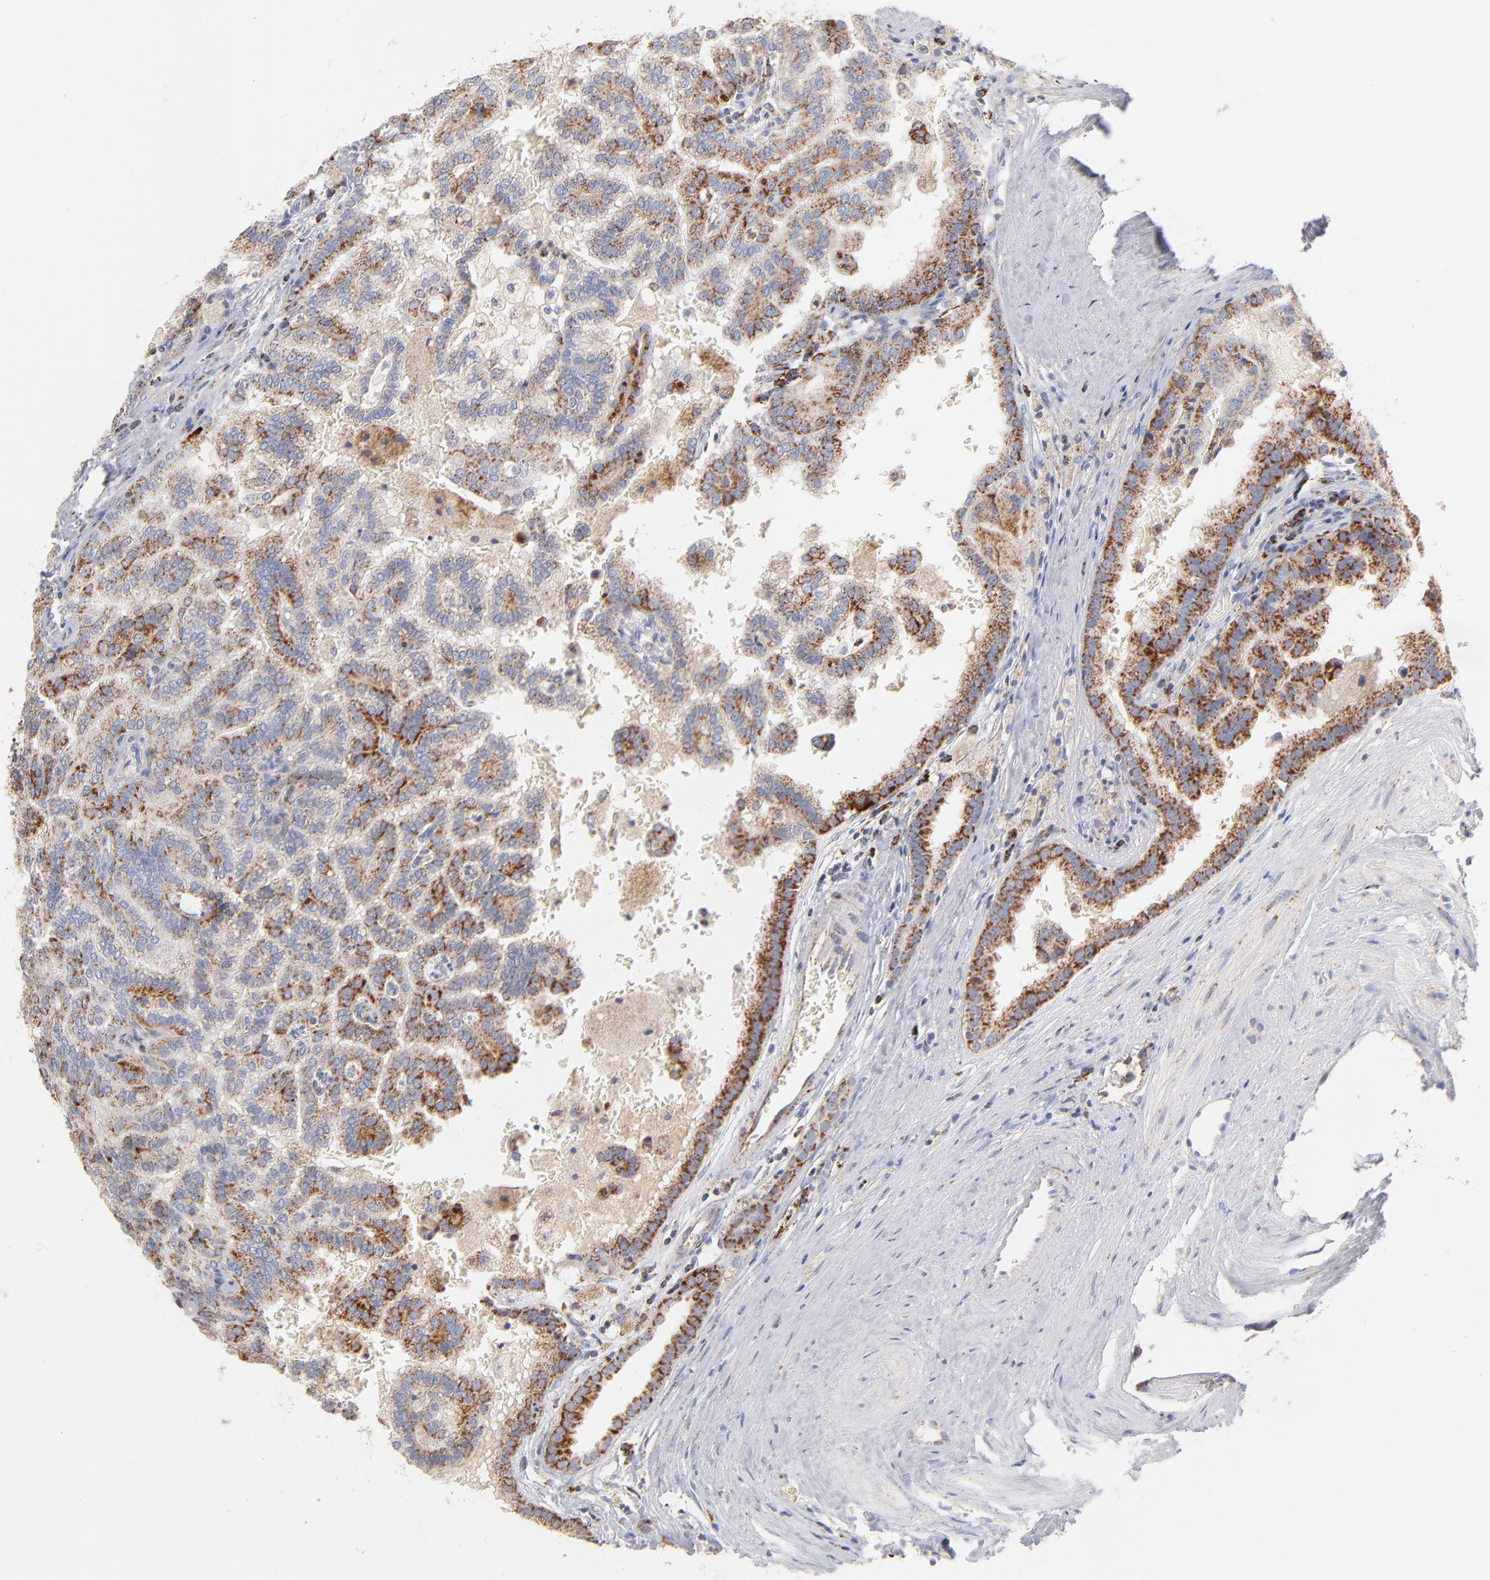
{"staining": {"intensity": "strong", "quantity": ">75%", "location": "cytoplasmic/membranous"}, "tissue": "renal cancer", "cell_type": "Tumor cells", "image_type": "cancer", "snomed": [{"axis": "morphology", "description": "Adenocarcinoma, NOS"}, {"axis": "topography", "description": "Kidney"}], "caption": "DAB (3,3'-diaminobenzidine) immunohistochemical staining of human renal cancer demonstrates strong cytoplasmic/membranous protein expression in about >75% of tumor cells.", "gene": "DLAT", "patient": {"sex": "male", "age": 61}}